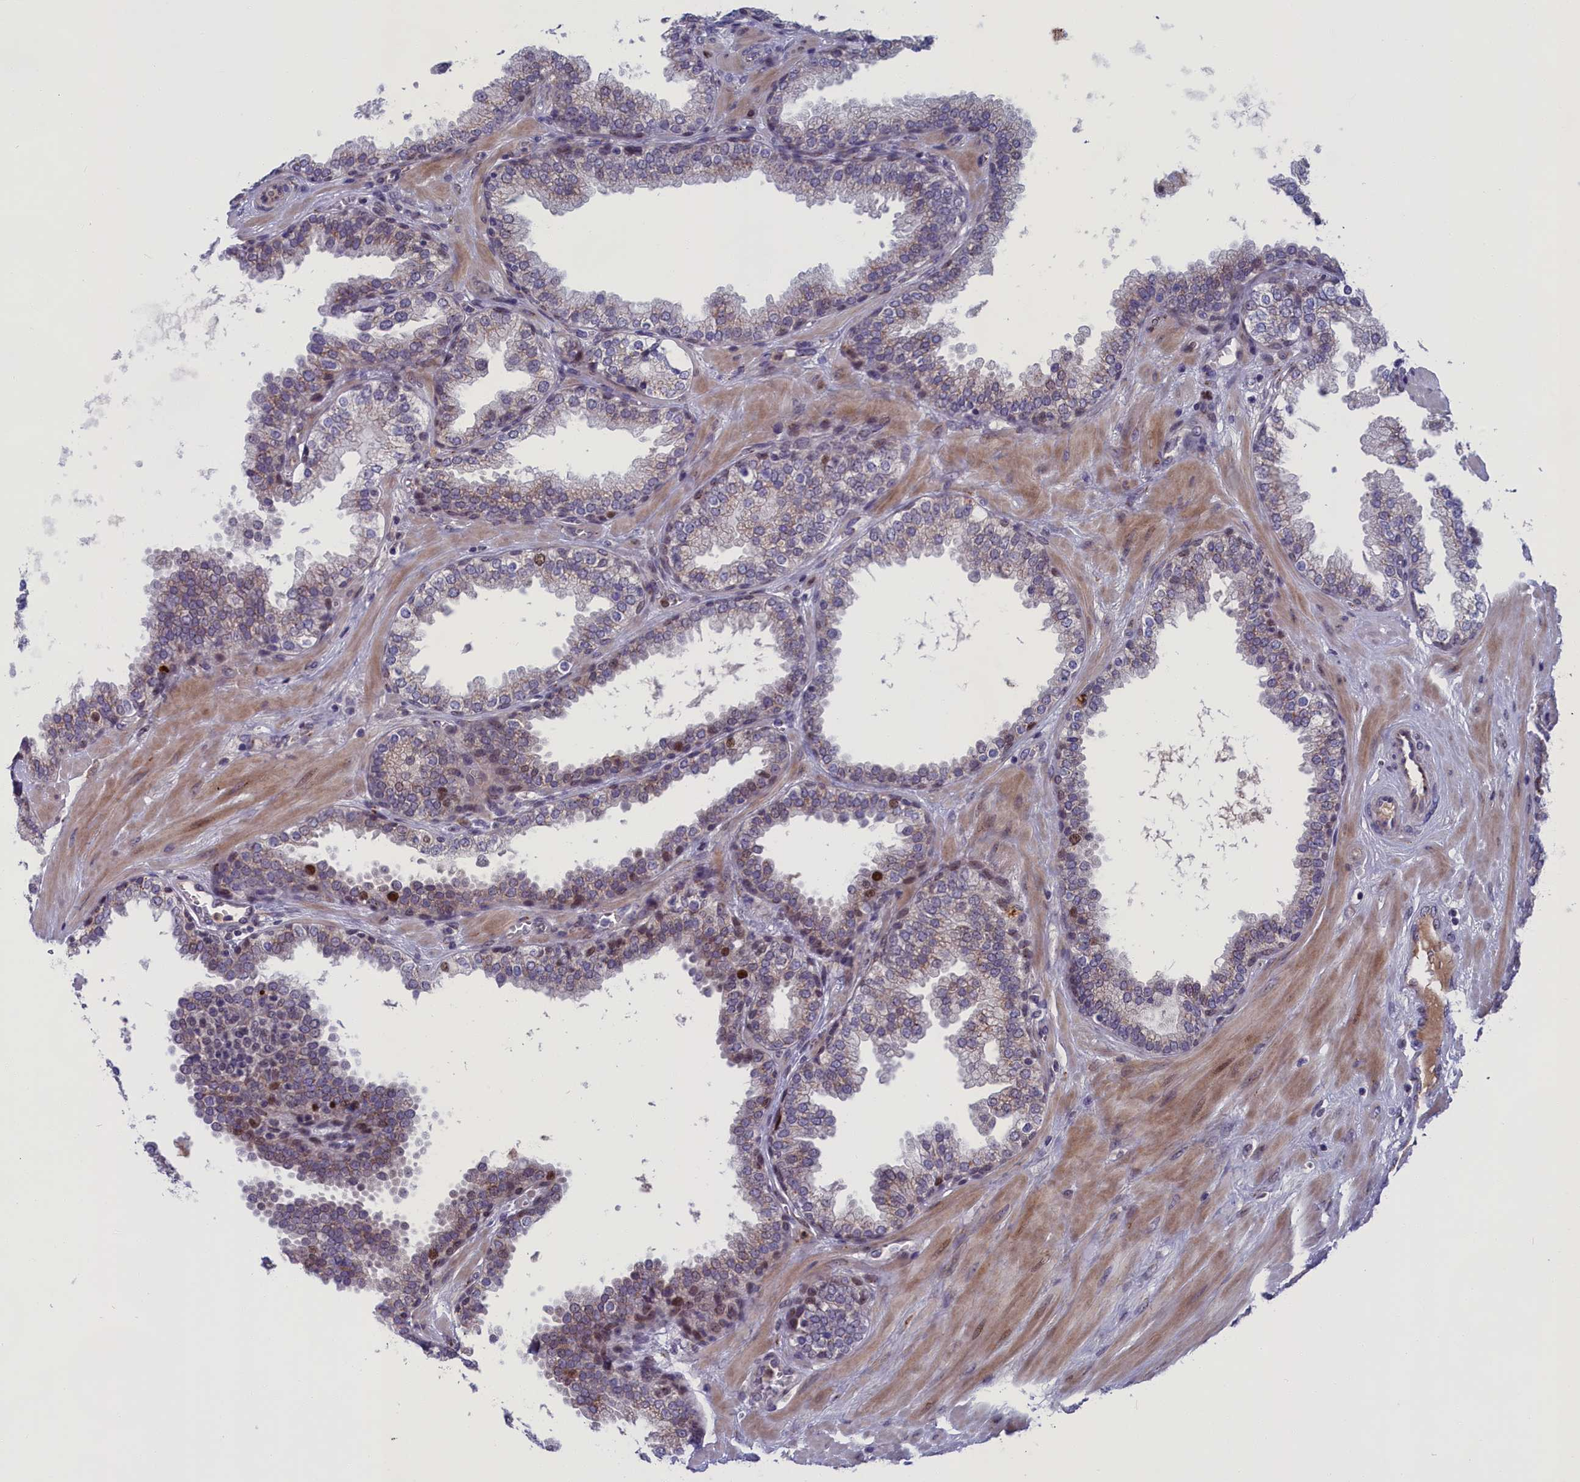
{"staining": {"intensity": "moderate", "quantity": "<25%", "location": "nuclear"}, "tissue": "prostate", "cell_type": "Glandular cells", "image_type": "normal", "snomed": [{"axis": "morphology", "description": "Normal tissue, NOS"}, {"axis": "topography", "description": "Prostate"}], "caption": "Immunohistochemical staining of benign human prostate reveals low levels of moderate nuclear positivity in about <25% of glandular cells. Nuclei are stained in blue.", "gene": "LIG1", "patient": {"sex": "male", "age": 51}}